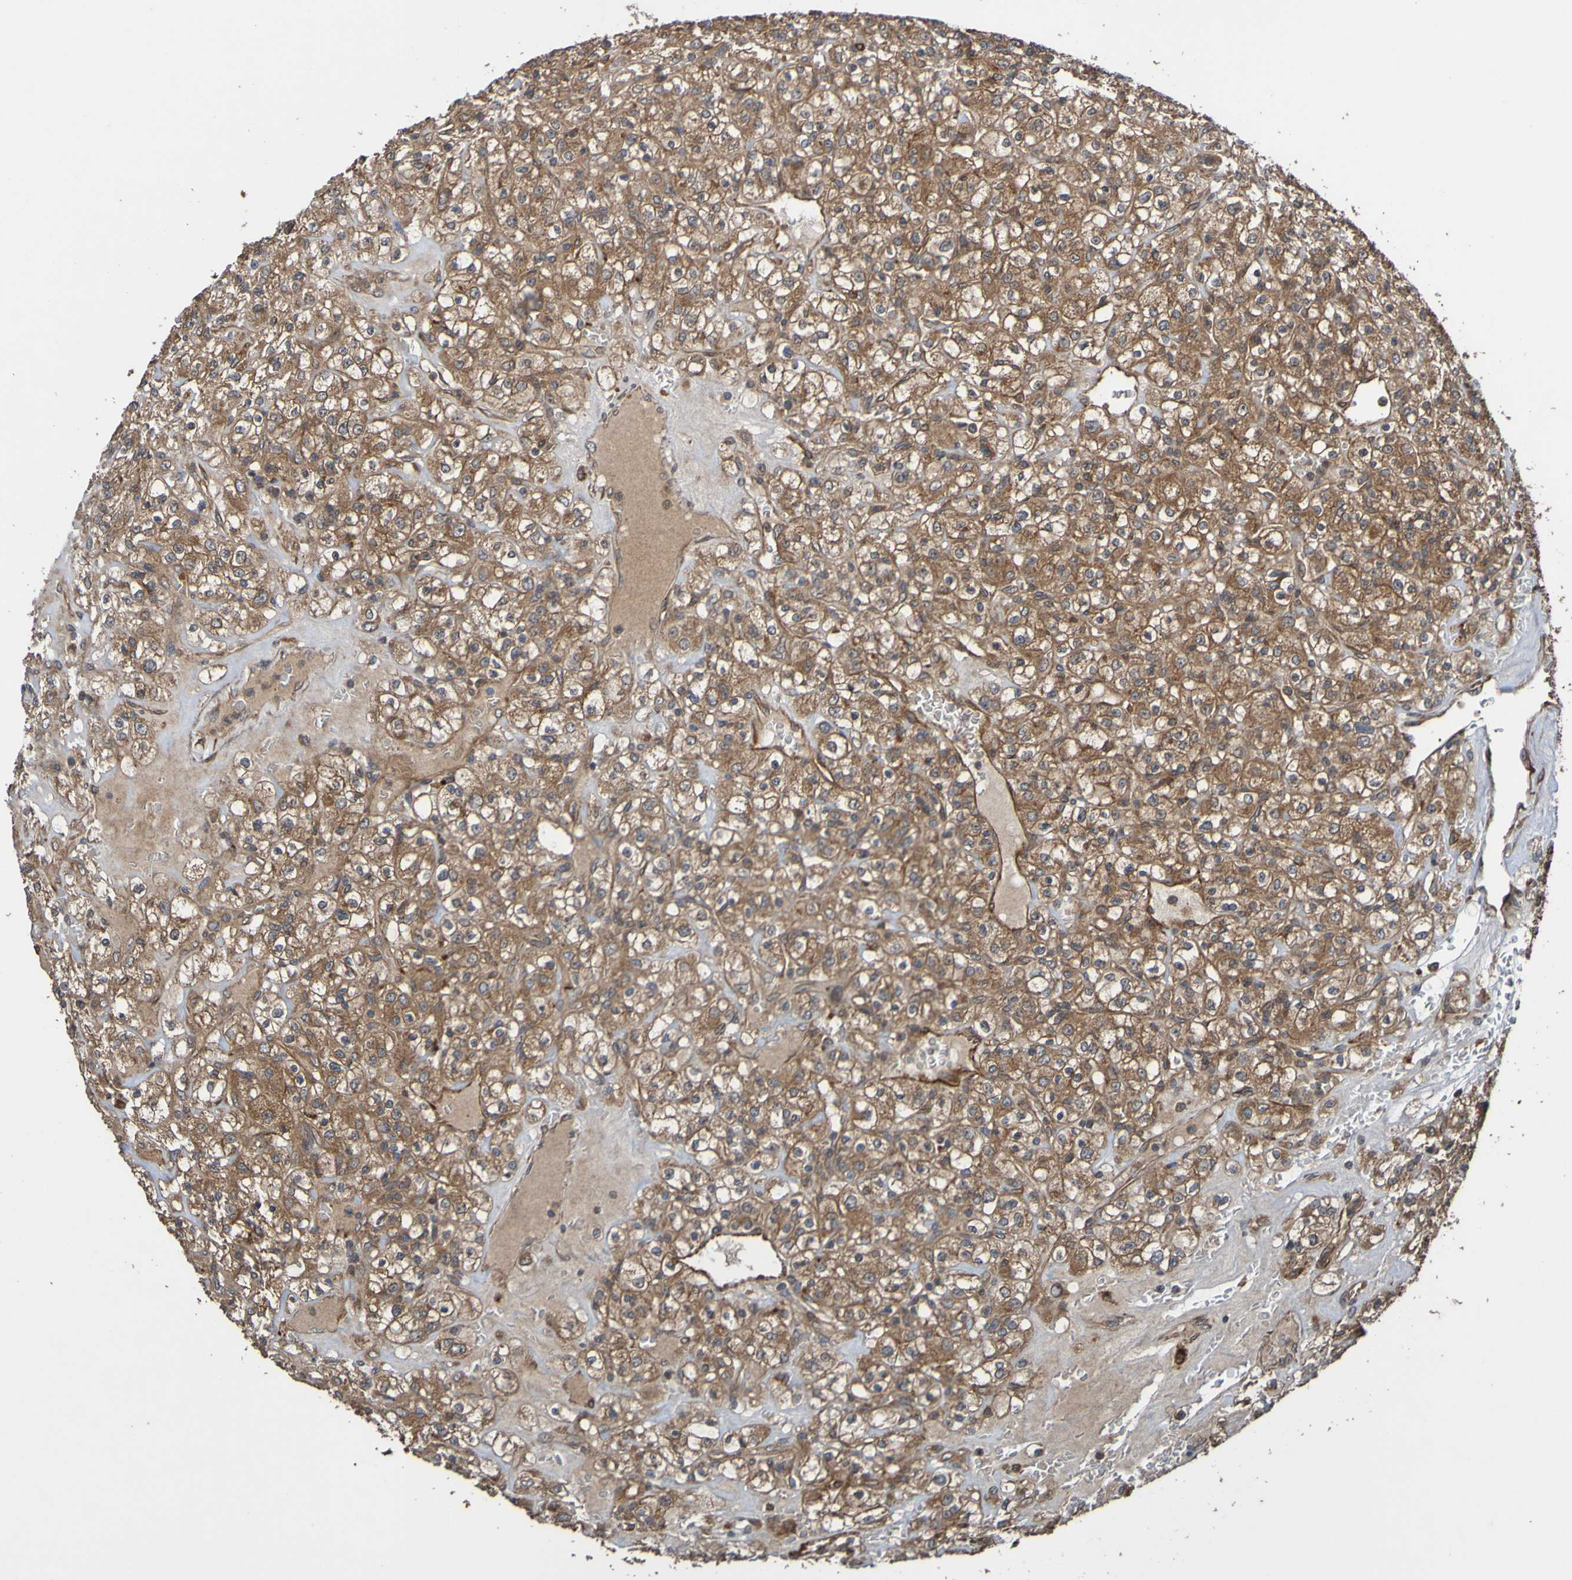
{"staining": {"intensity": "moderate", "quantity": ">75%", "location": "cytoplasmic/membranous"}, "tissue": "renal cancer", "cell_type": "Tumor cells", "image_type": "cancer", "snomed": [{"axis": "morphology", "description": "Normal tissue, NOS"}, {"axis": "morphology", "description": "Adenocarcinoma, NOS"}, {"axis": "topography", "description": "Kidney"}], "caption": "Immunohistochemical staining of human renal cancer shows medium levels of moderate cytoplasmic/membranous expression in approximately >75% of tumor cells.", "gene": "UCN", "patient": {"sex": "female", "age": 72}}